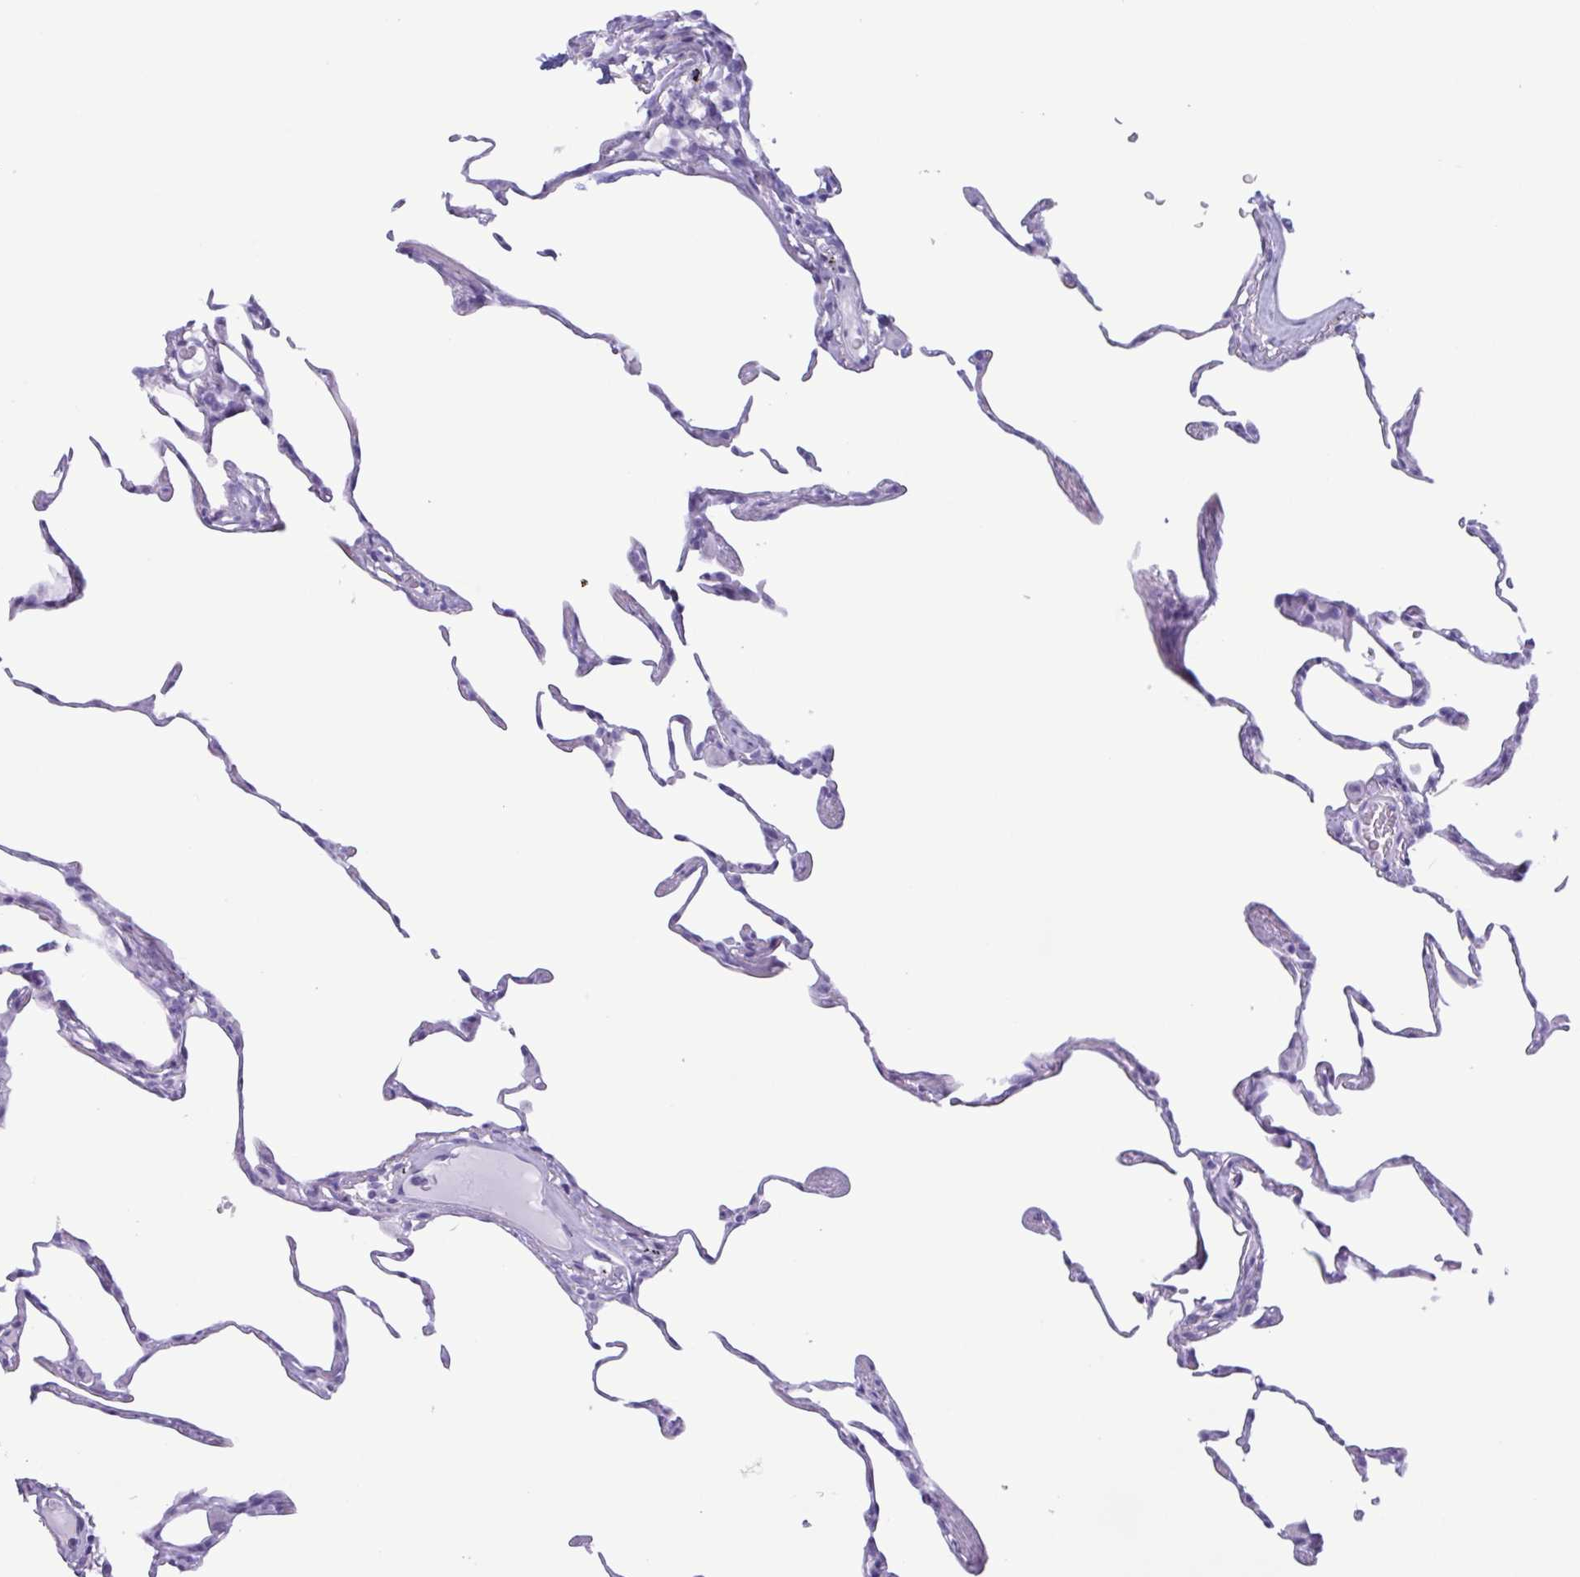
{"staining": {"intensity": "negative", "quantity": "none", "location": "none"}, "tissue": "lung", "cell_type": "Alveolar cells", "image_type": "normal", "snomed": [{"axis": "morphology", "description": "Normal tissue, NOS"}, {"axis": "topography", "description": "Lung"}], "caption": "Alveolar cells show no significant expression in unremarkable lung. The staining is performed using DAB (3,3'-diaminobenzidine) brown chromogen with nuclei counter-stained in using hematoxylin.", "gene": "LTF", "patient": {"sex": "female", "age": 57}}